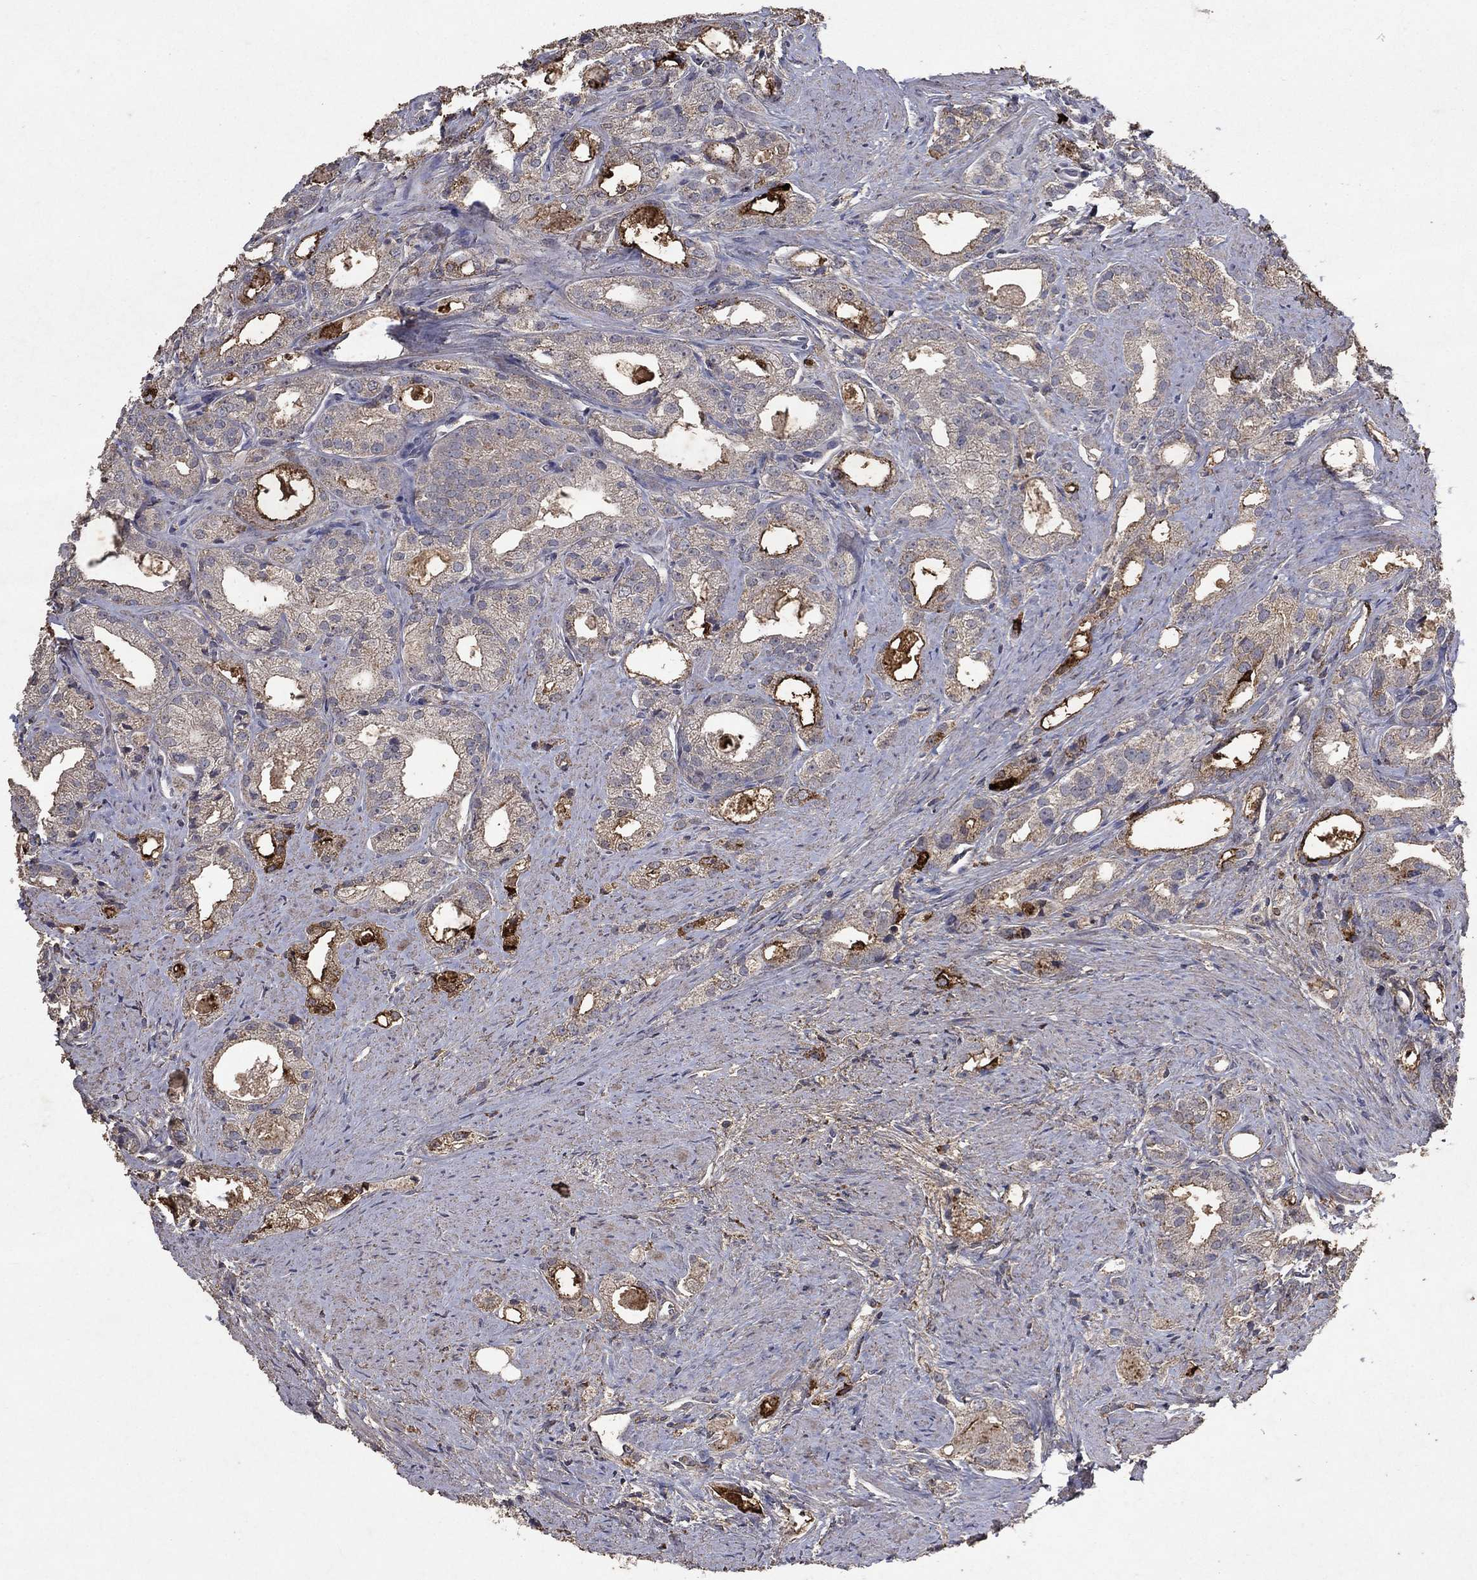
{"staining": {"intensity": "strong", "quantity": "25%-75%", "location": "cytoplasmic/membranous"}, "tissue": "prostate cancer", "cell_type": "Tumor cells", "image_type": "cancer", "snomed": [{"axis": "morphology", "description": "Adenocarcinoma, NOS"}, {"axis": "morphology", "description": "Adenocarcinoma, High grade"}, {"axis": "topography", "description": "Prostate"}], "caption": "The histopathology image reveals a brown stain indicating the presence of a protein in the cytoplasmic/membranous of tumor cells in prostate adenocarcinoma.", "gene": "CD24", "patient": {"sex": "male", "age": 70}}